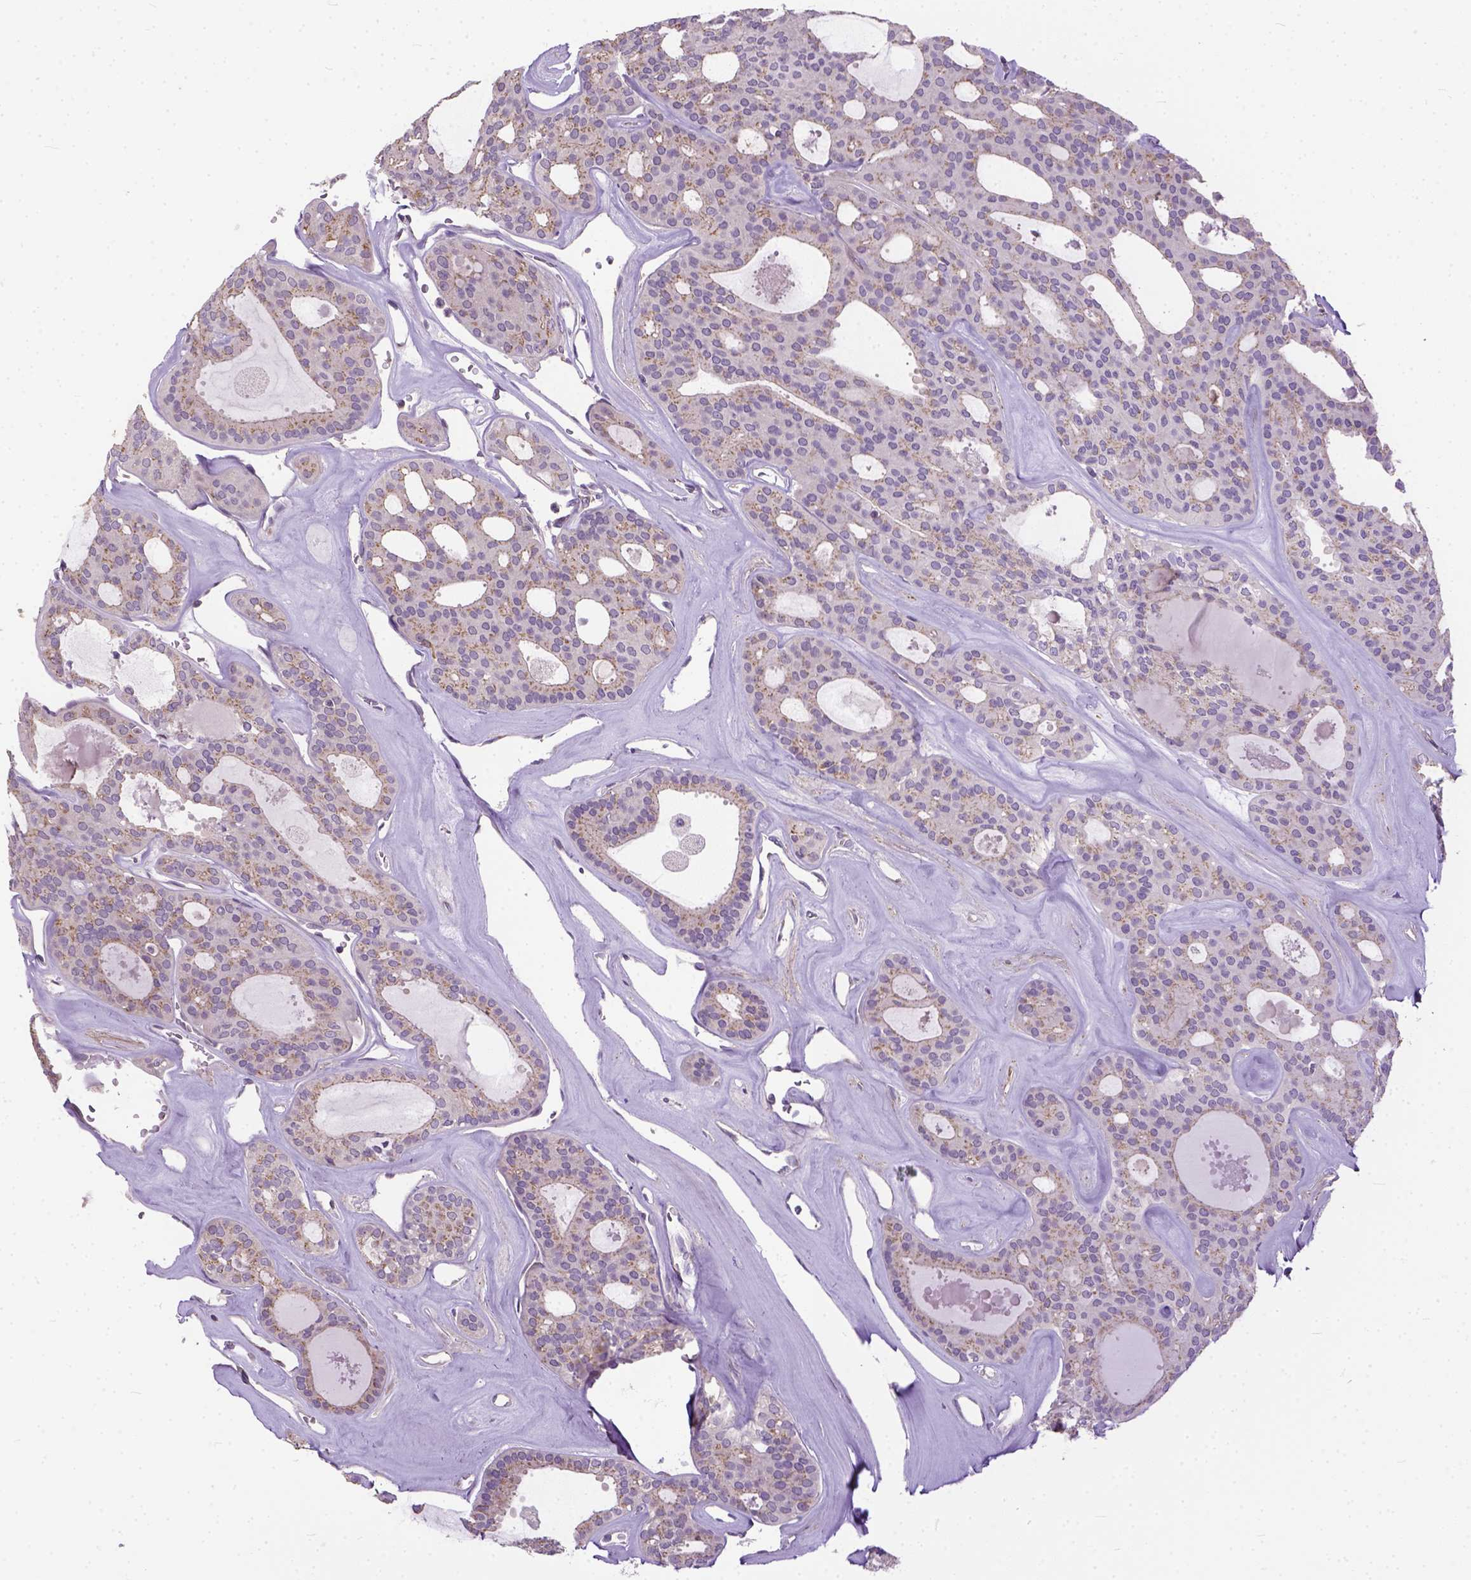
{"staining": {"intensity": "weak", "quantity": "25%-75%", "location": "cytoplasmic/membranous"}, "tissue": "thyroid cancer", "cell_type": "Tumor cells", "image_type": "cancer", "snomed": [{"axis": "morphology", "description": "Follicular adenoma carcinoma, NOS"}, {"axis": "topography", "description": "Thyroid gland"}], "caption": "Brown immunohistochemical staining in human thyroid cancer displays weak cytoplasmic/membranous staining in approximately 25%-75% of tumor cells.", "gene": "BANF2", "patient": {"sex": "male", "age": 75}}